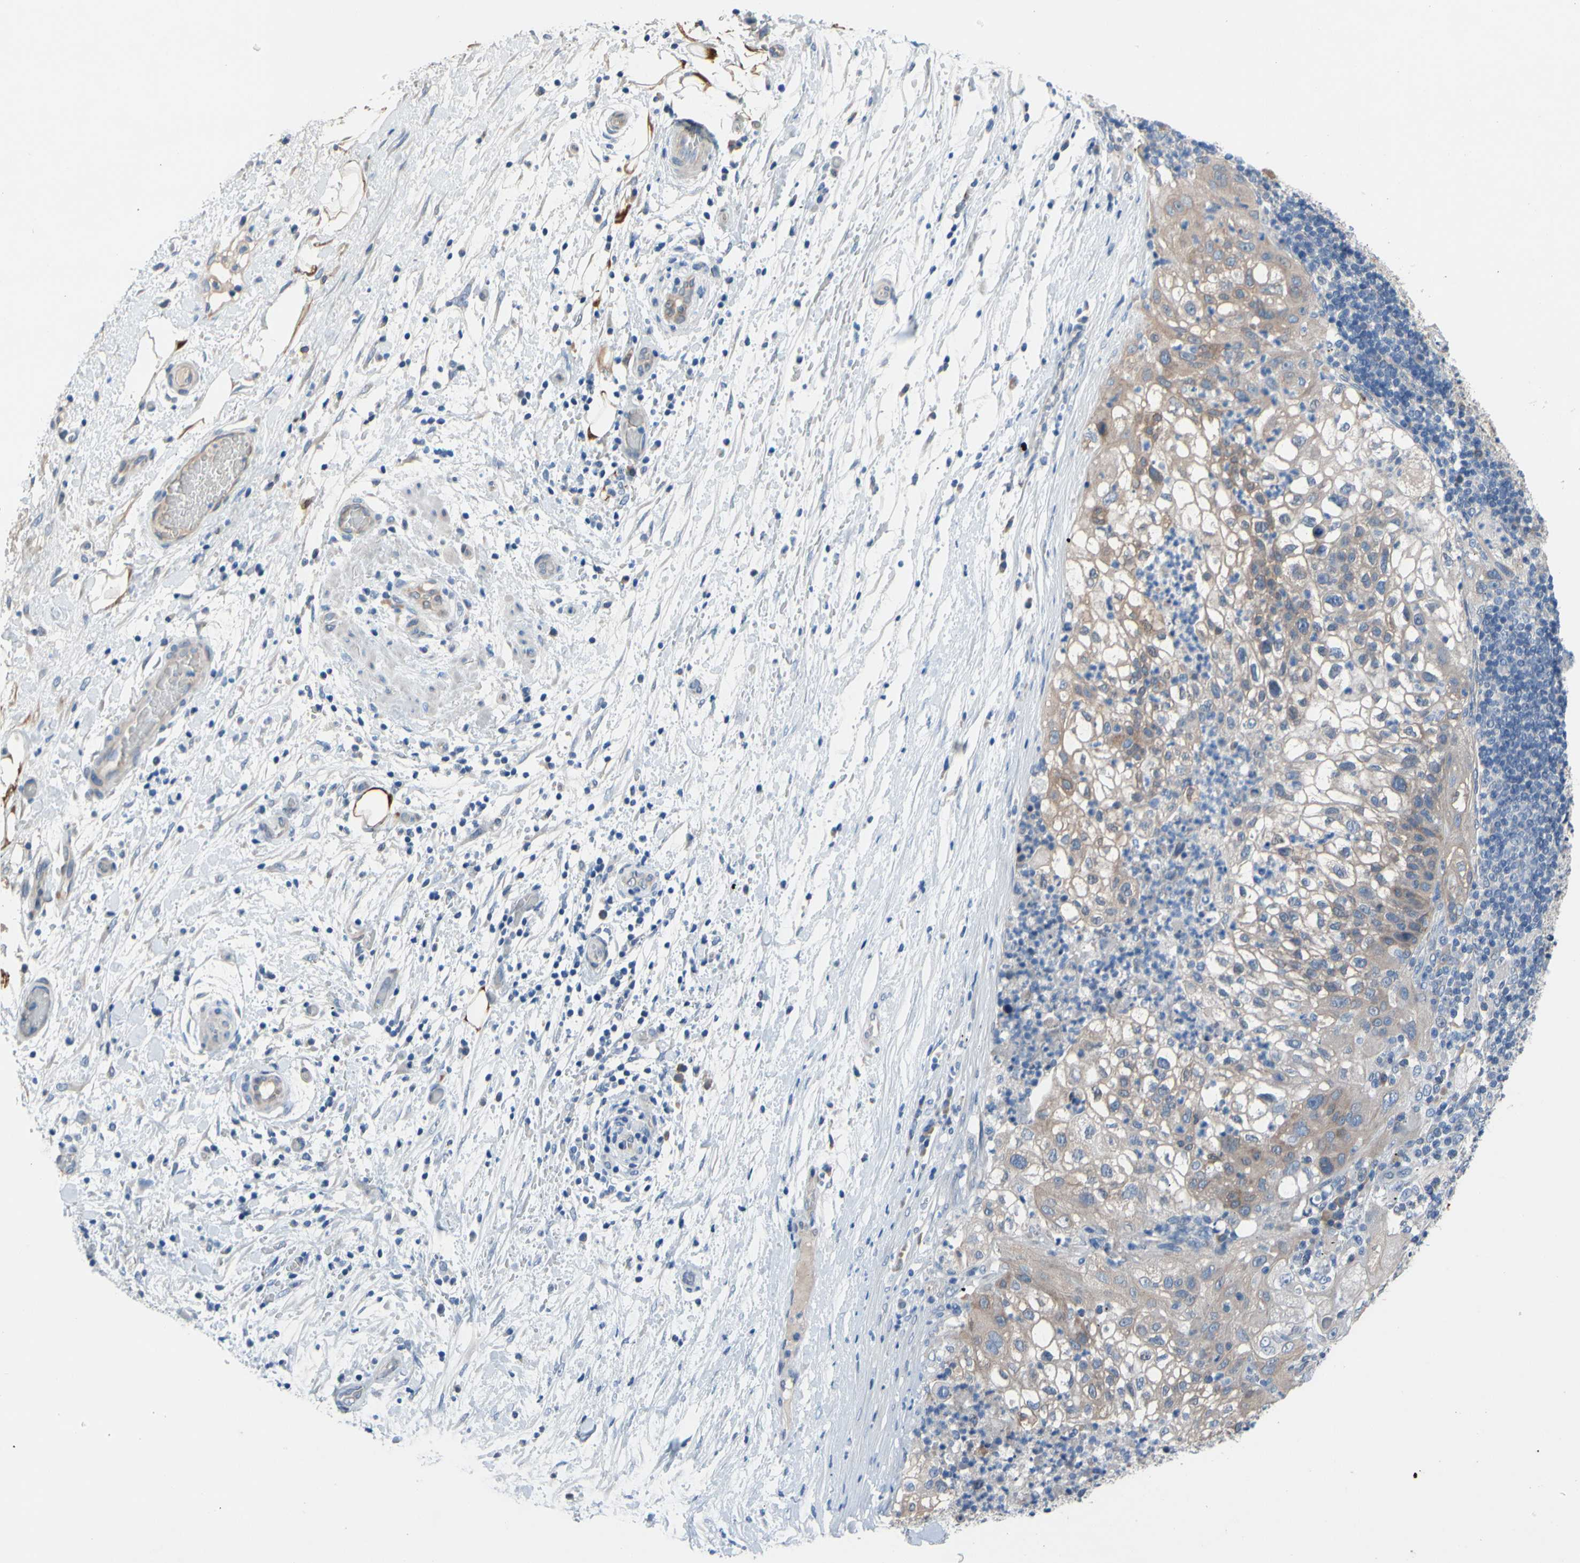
{"staining": {"intensity": "weak", "quantity": ">75%", "location": "cytoplasmic/membranous"}, "tissue": "lung cancer", "cell_type": "Tumor cells", "image_type": "cancer", "snomed": [{"axis": "morphology", "description": "Inflammation, NOS"}, {"axis": "morphology", "description": "Squamous cell carcinoma, NOS"}, {"axis": "topography", "description": "Lymph node"}, {"axis": "topography", "description": "Soft tissue"}, {"axis": "topography", "description": "Lung"}], "caption": "Brown immunohistochemical staining in human squamous cell carcinoma (lung) displays weak cytoplasmic/membranous expression in about >75% of tumor cells. (brown staining indicates protein expression, while blue staining denotes nuclei).", "gene": "PRXL2A", "patient": {"sex": "male", "age": 66}}